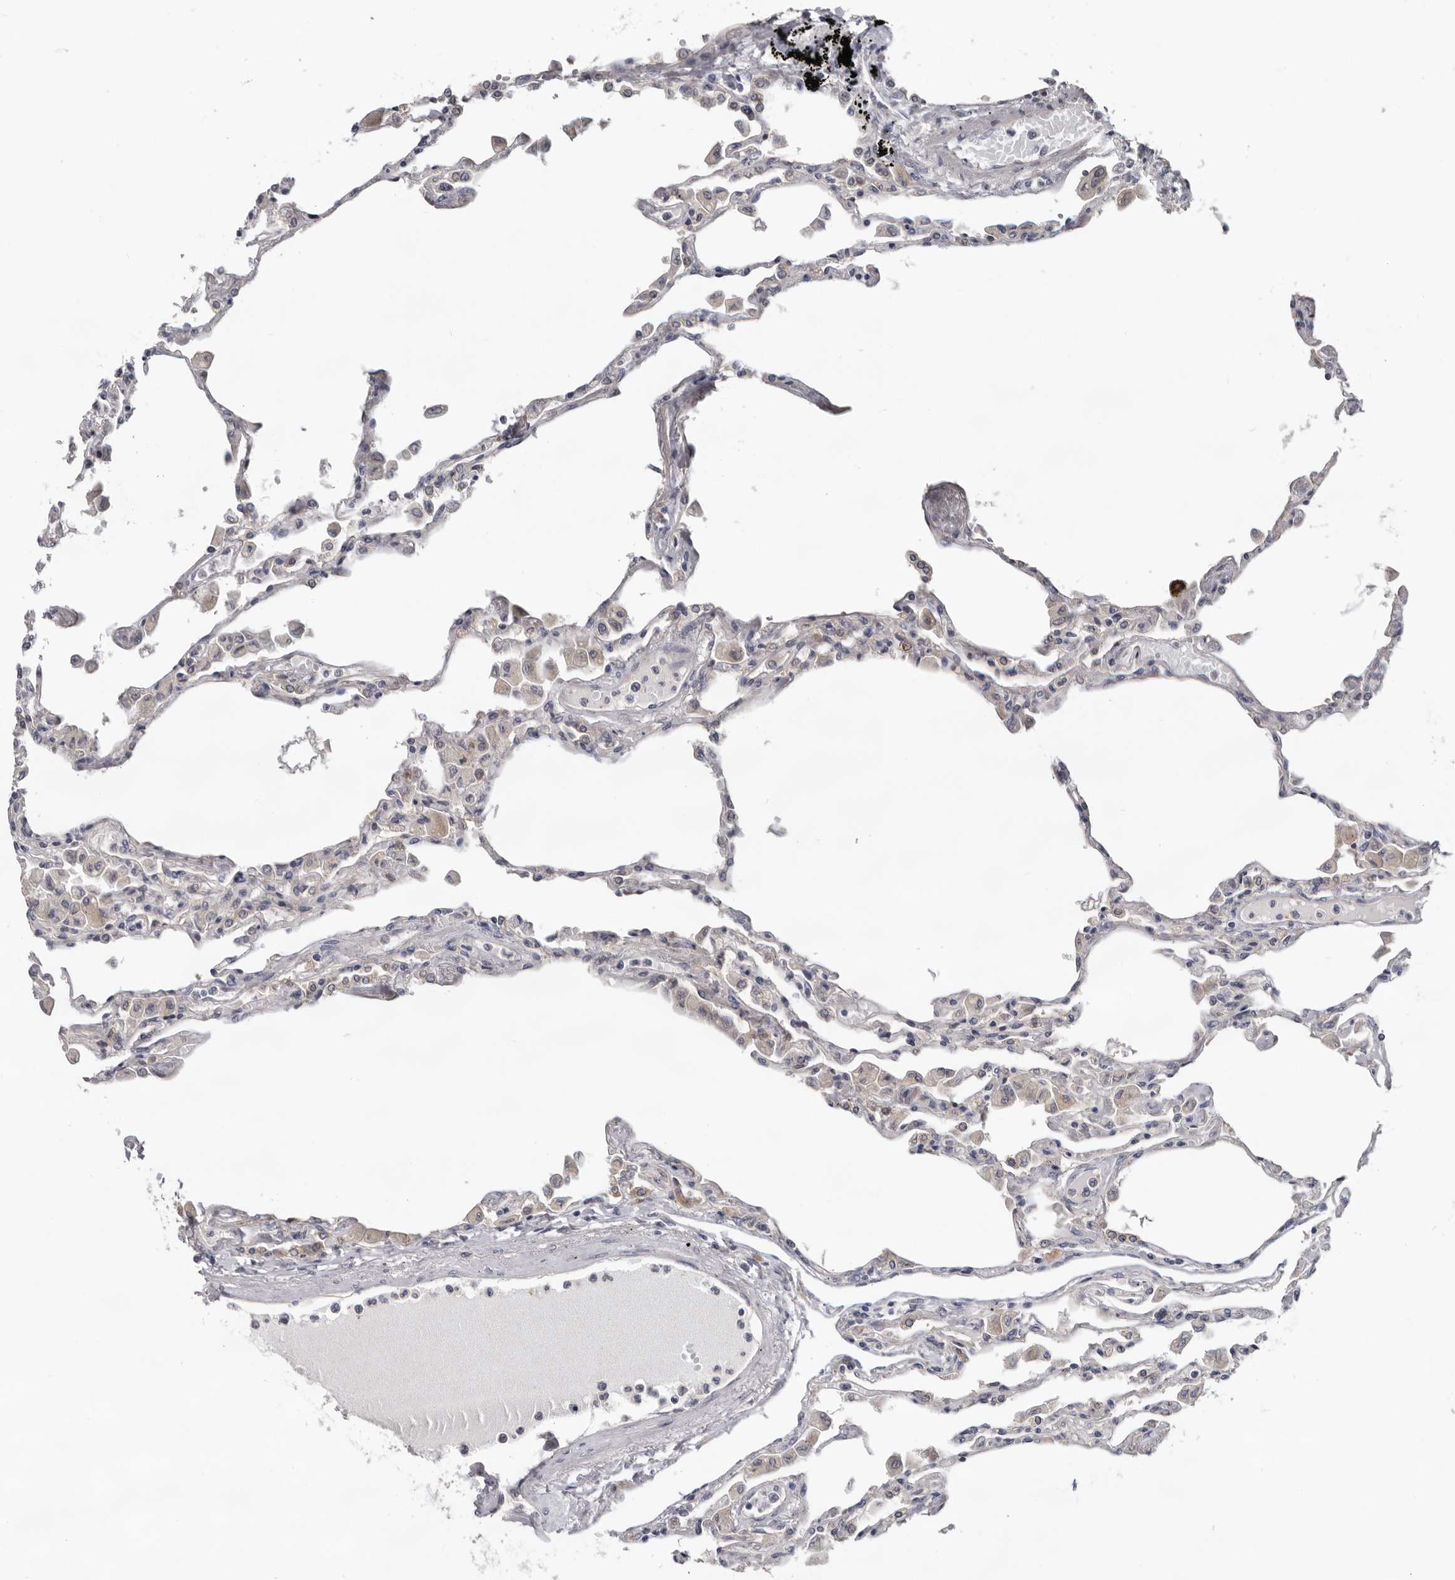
{"staining": {"intensity": "weak", "quantity": "<25%", "location": "cytoplasmic/membranous"}, "tissue": "lung", "cell_type": "Alveolar cells", "image_type": "normal", "snomed": [{"axis": "morphology", "description": "Normal tissue, NOS"}, {"axis": "topography", "description": "Bronchus"}, {"axis": "topography", "description": "Lung"}], "caption": "Human lung stained for a protein using IHC reveals no expression in alveolar cells.", "gene": "HINT3", "patient": {"sex": "female", "age": 49}}